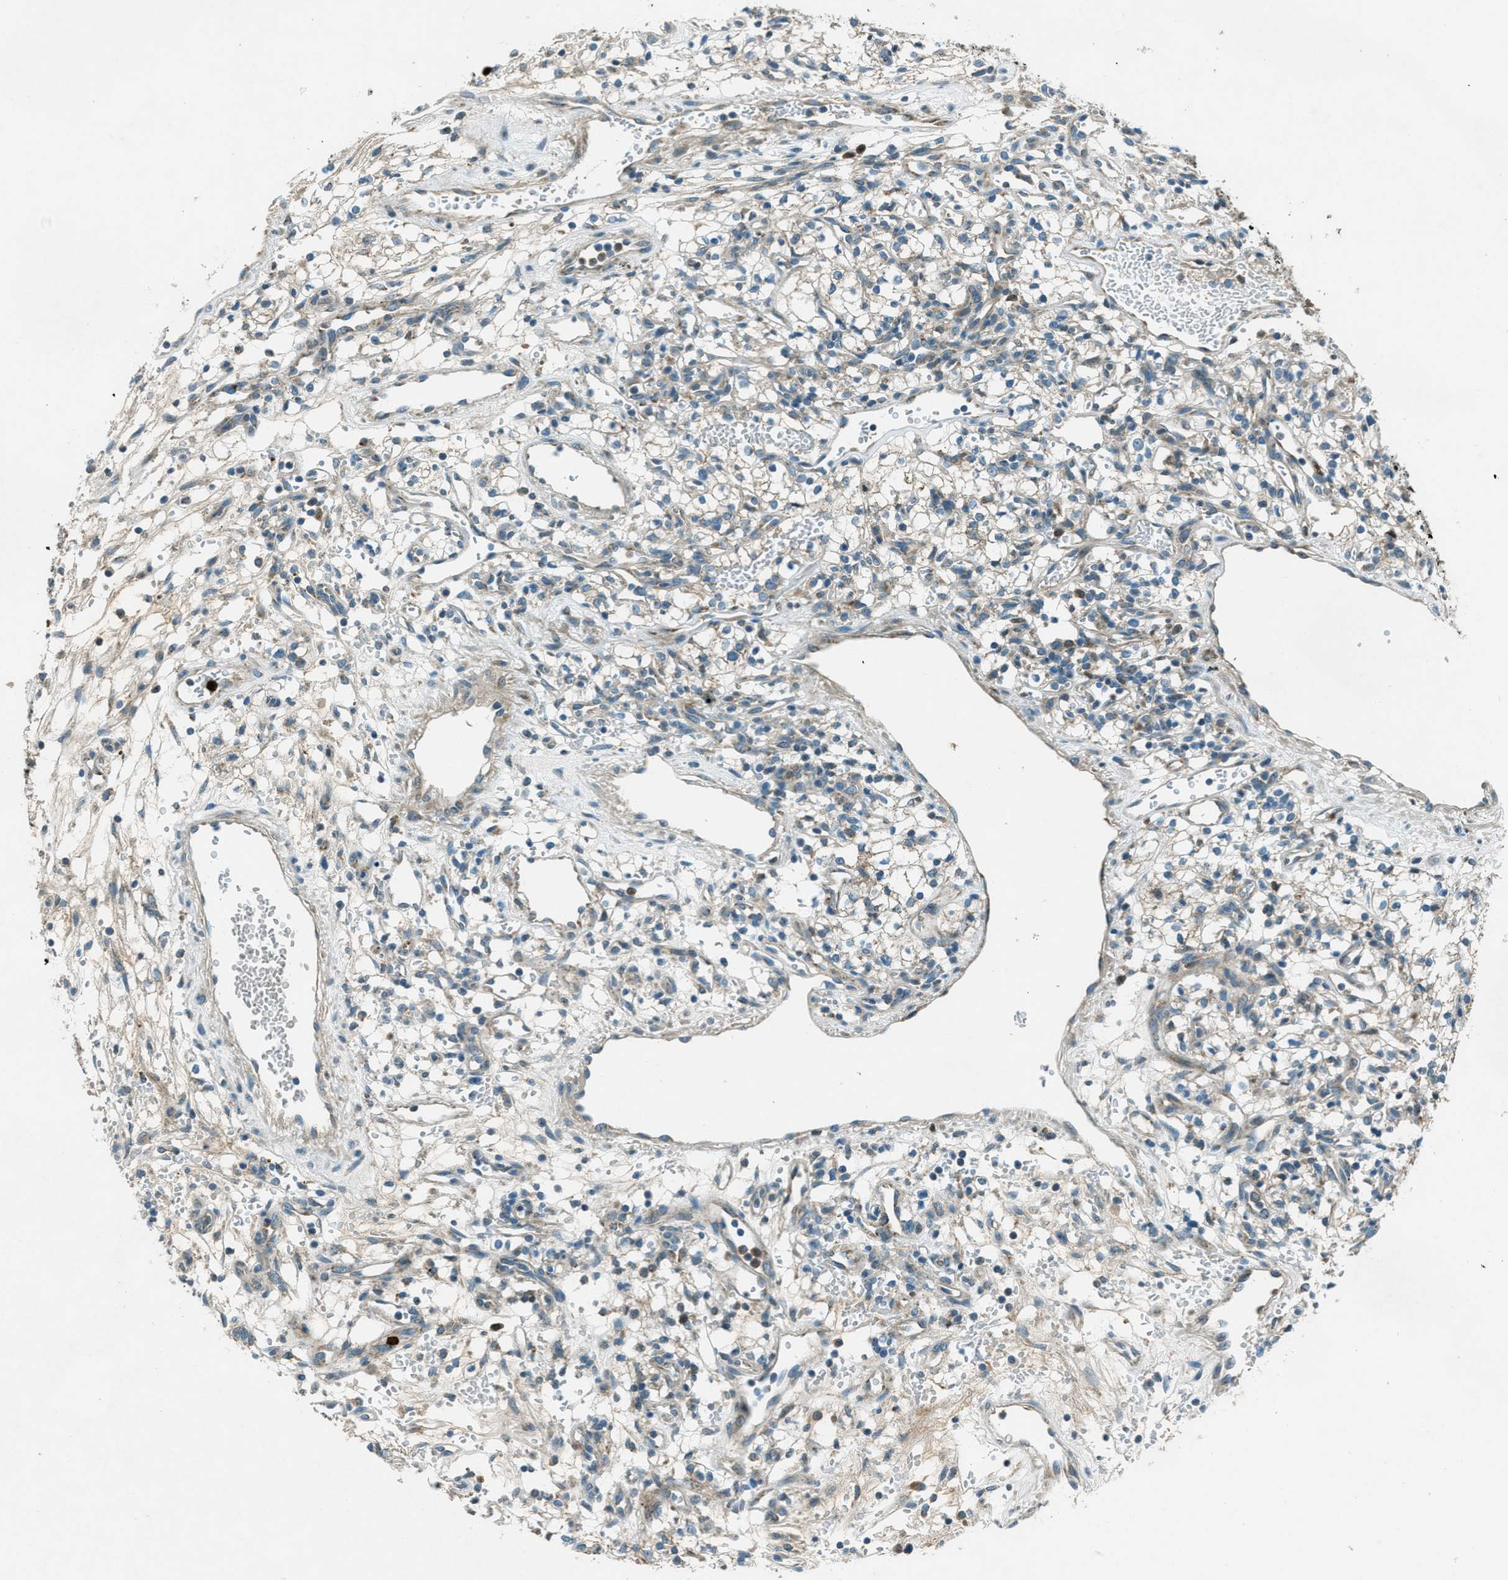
{"staining": {"intensity": "weak", "quantity": "<25%", "location": "cytoplasmic/membranous"}, "tissue": "renal cancer", "cell_type": "Tumor cells", "image_type": "cancer", "snomed": [{"axis": "morphology", "description": "Adenocarcinoma, NOS"}, {"axis": "topography", "description": "Kidney"}], "caption": "Immunohistochemical staining of human adenocarcinoma (renal) reveals no significant expression in tumor cells. (DAB immunohistochemistry with hematoxylin counter stain).", "gene": "FAR1", "patient": {"sex": "male", "age": 59}}